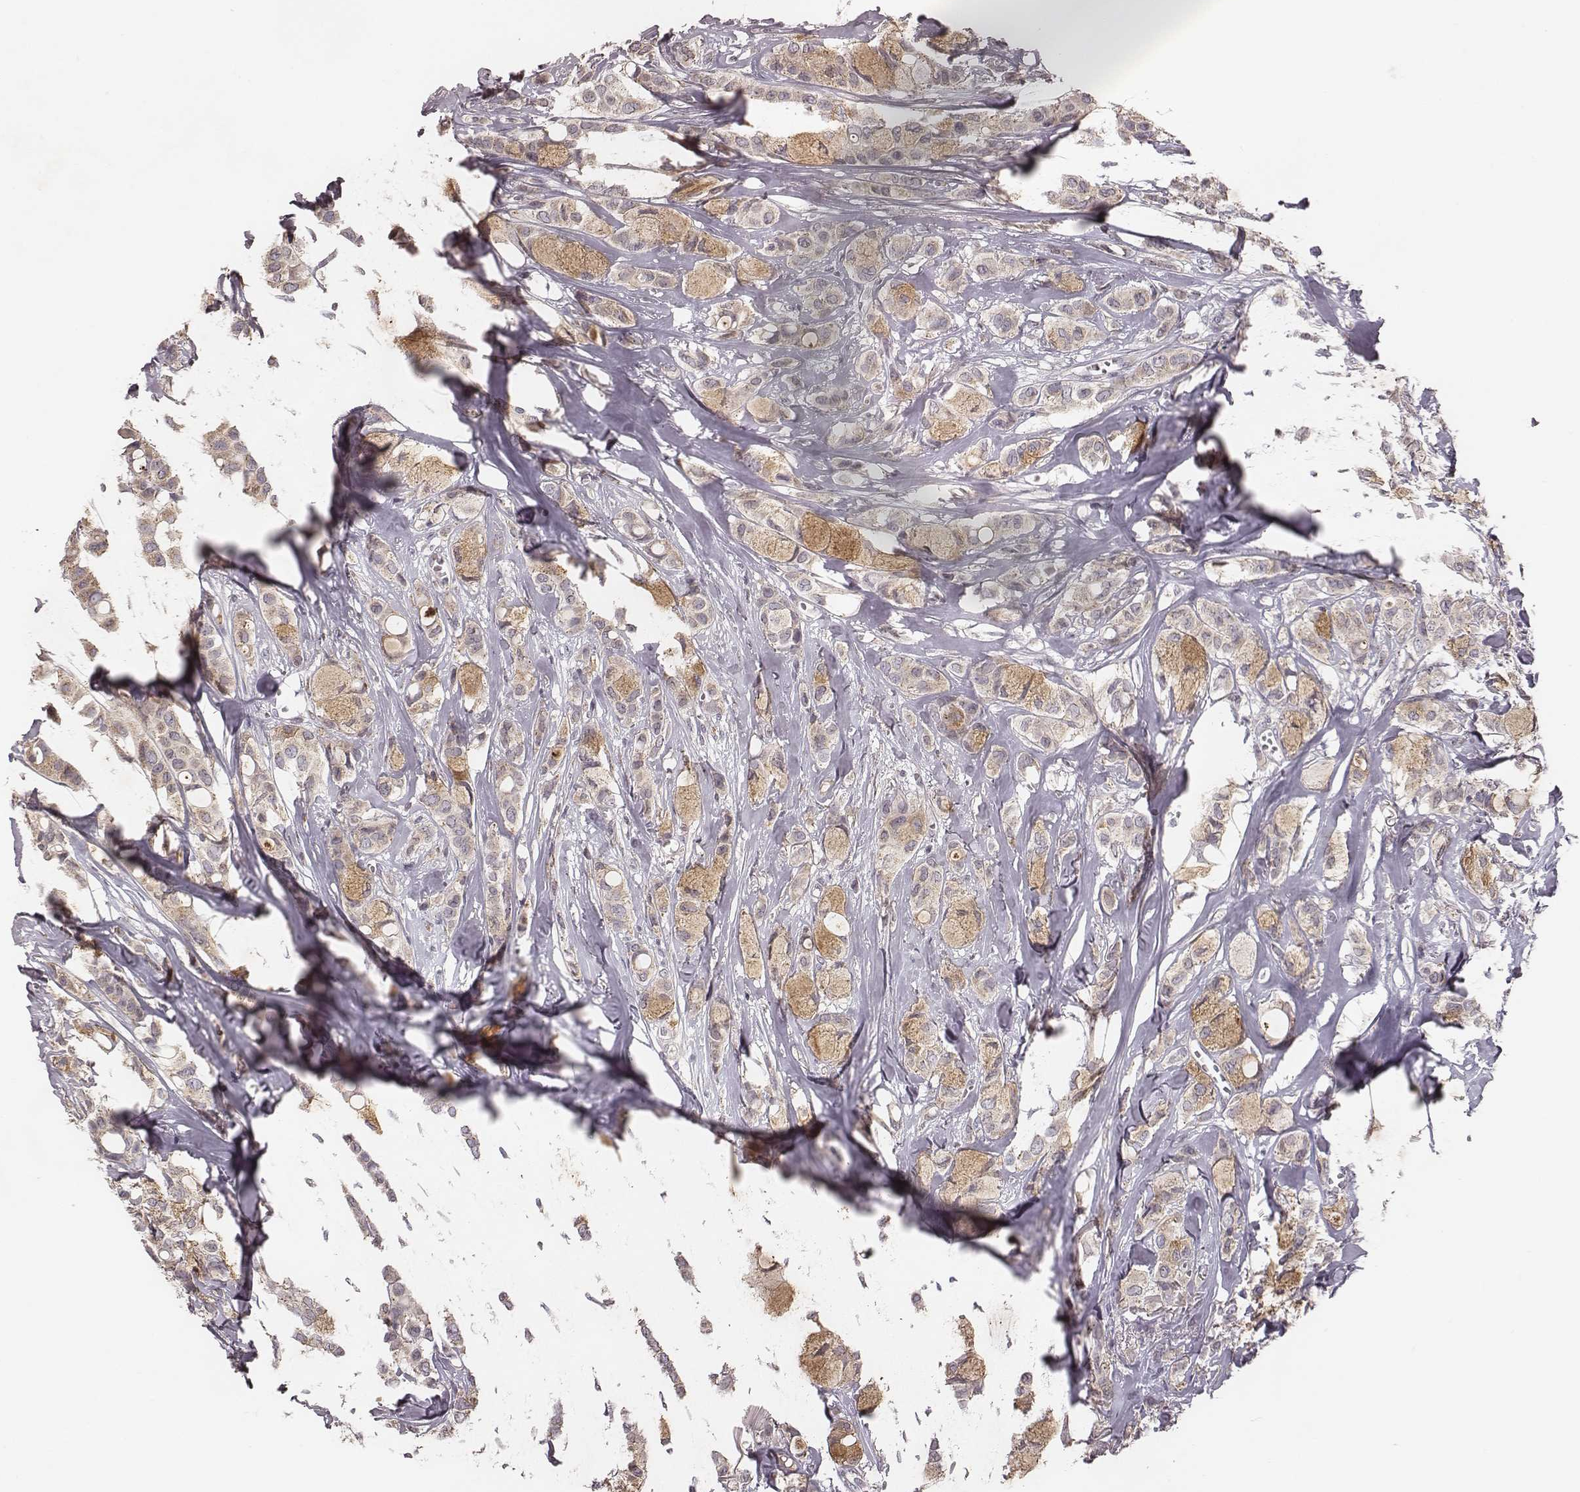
{"staining": {"intensity": "moderate", "quantity": "25%-75%", "location": "cytoplasmic/membranous"}, "tissue": "breast cancer", "cell_type": "Tumor cells", "image_type": "cancer", "snomed": [{"axis": "morphology", "description": "Duct carcinoma"}, {"axis": "topography", "description": "Breast"}], "caption": "The micrograph shows a brown stain indicating the presence of a protein in the cytoplasmic/membranous of tumor cells in breast cancer.", "gene": "P2RX5", "patient": {"sex": "female", "age": 85}}